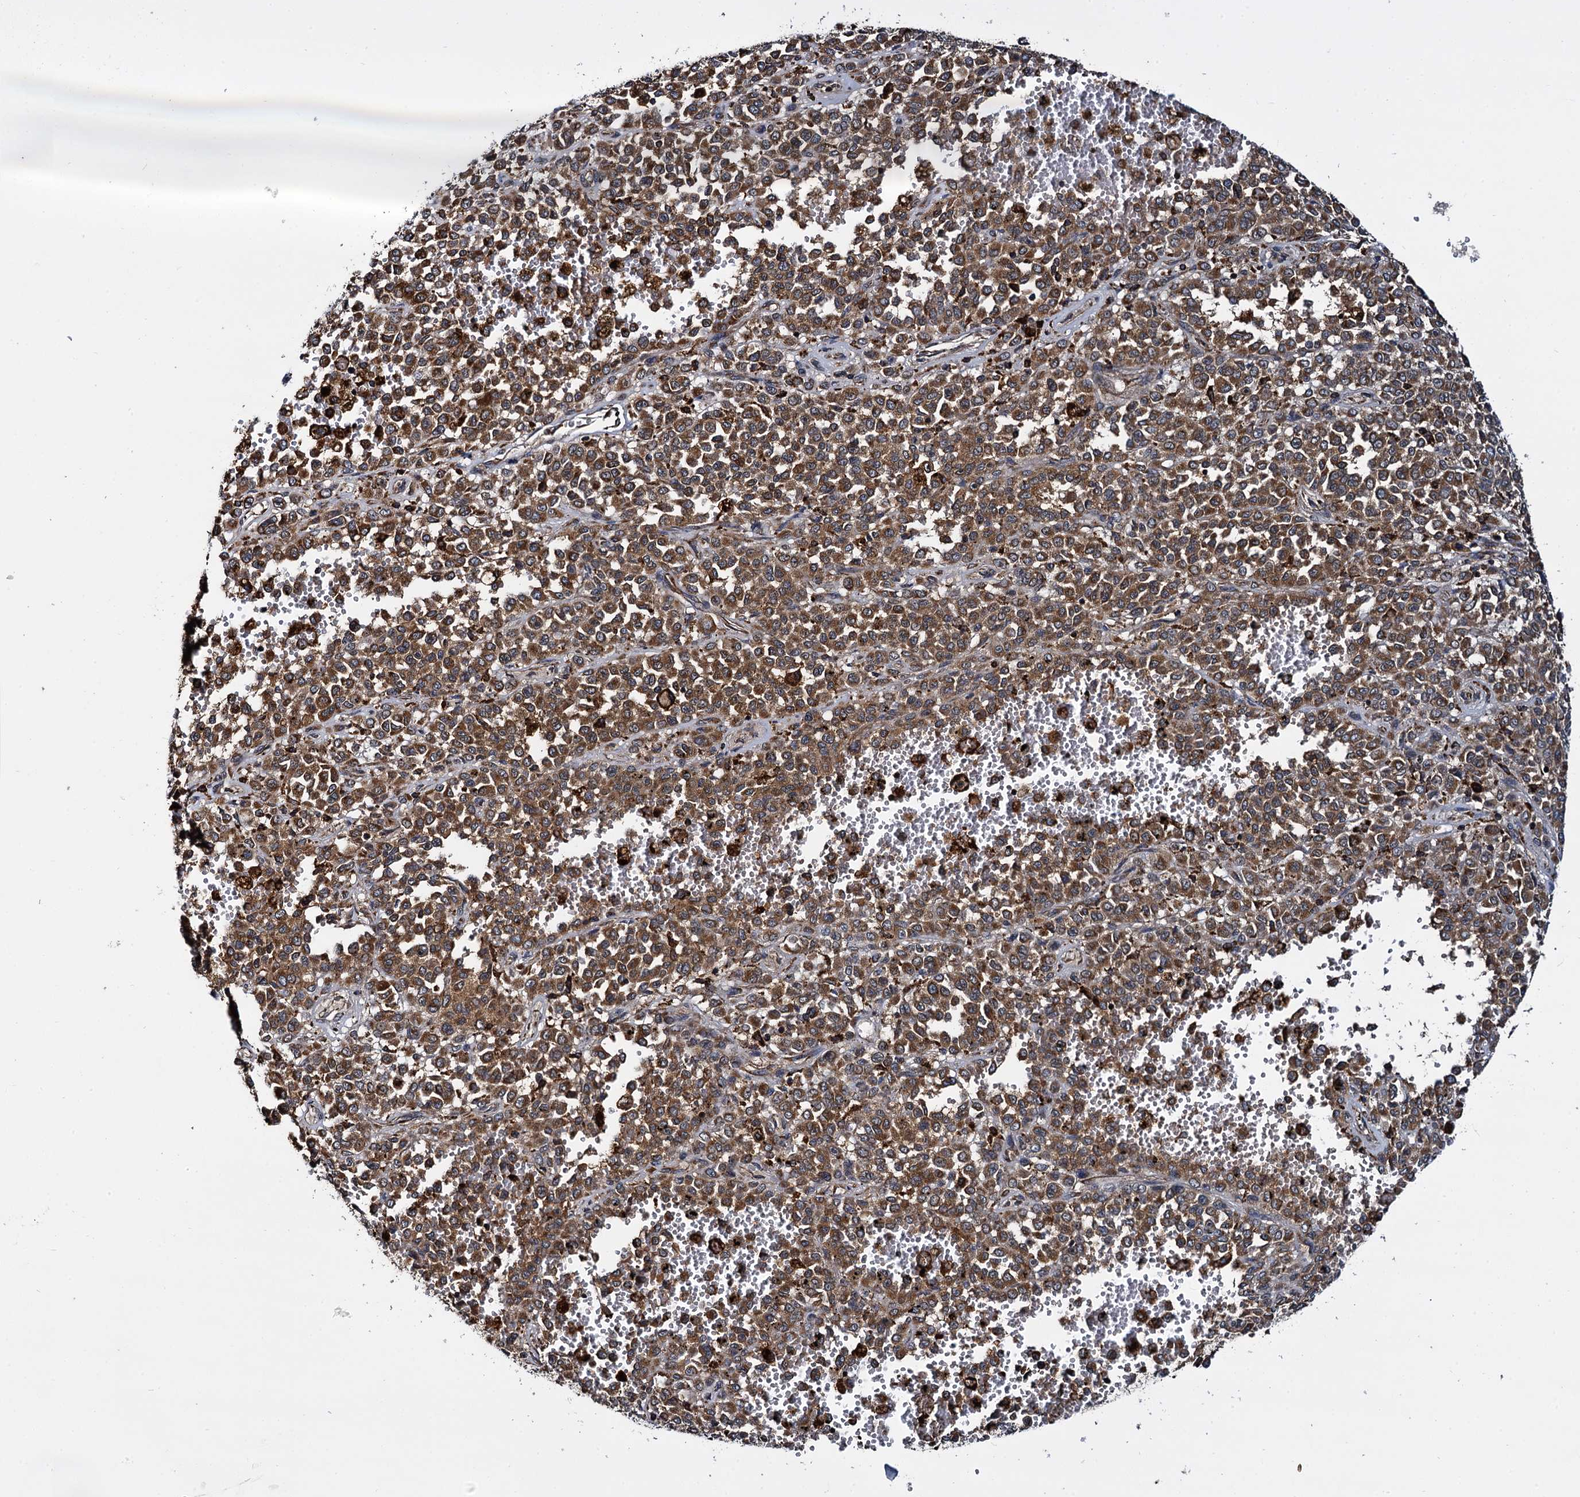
{"staining": {"intensity": "moderate", "quantity": ">75%", "location": "cytoplasmic/membranous"}, "tissue": "melanoma", "cell_type": "Tumor cells", "image_type": "cancer", "snomed": [{"axis": "morphology", "description": "Malignant melanoma, Metastatic site"}, {"axis": "topography", "description": "Pancreas"}], "caption": "High-power microscopy captured an immunohistochemistry (IHC) histopathology image of malignant melanoma (metastatic site), revealing moderate cytoplasmic/membranous positivity in approximately >75% of tumor cells. Immunohistochemistry stains the protein of interest in brown and the nuclei are stained blue.", "gene": "UFM1", "patient": {"sex": "female", "age": 30}}